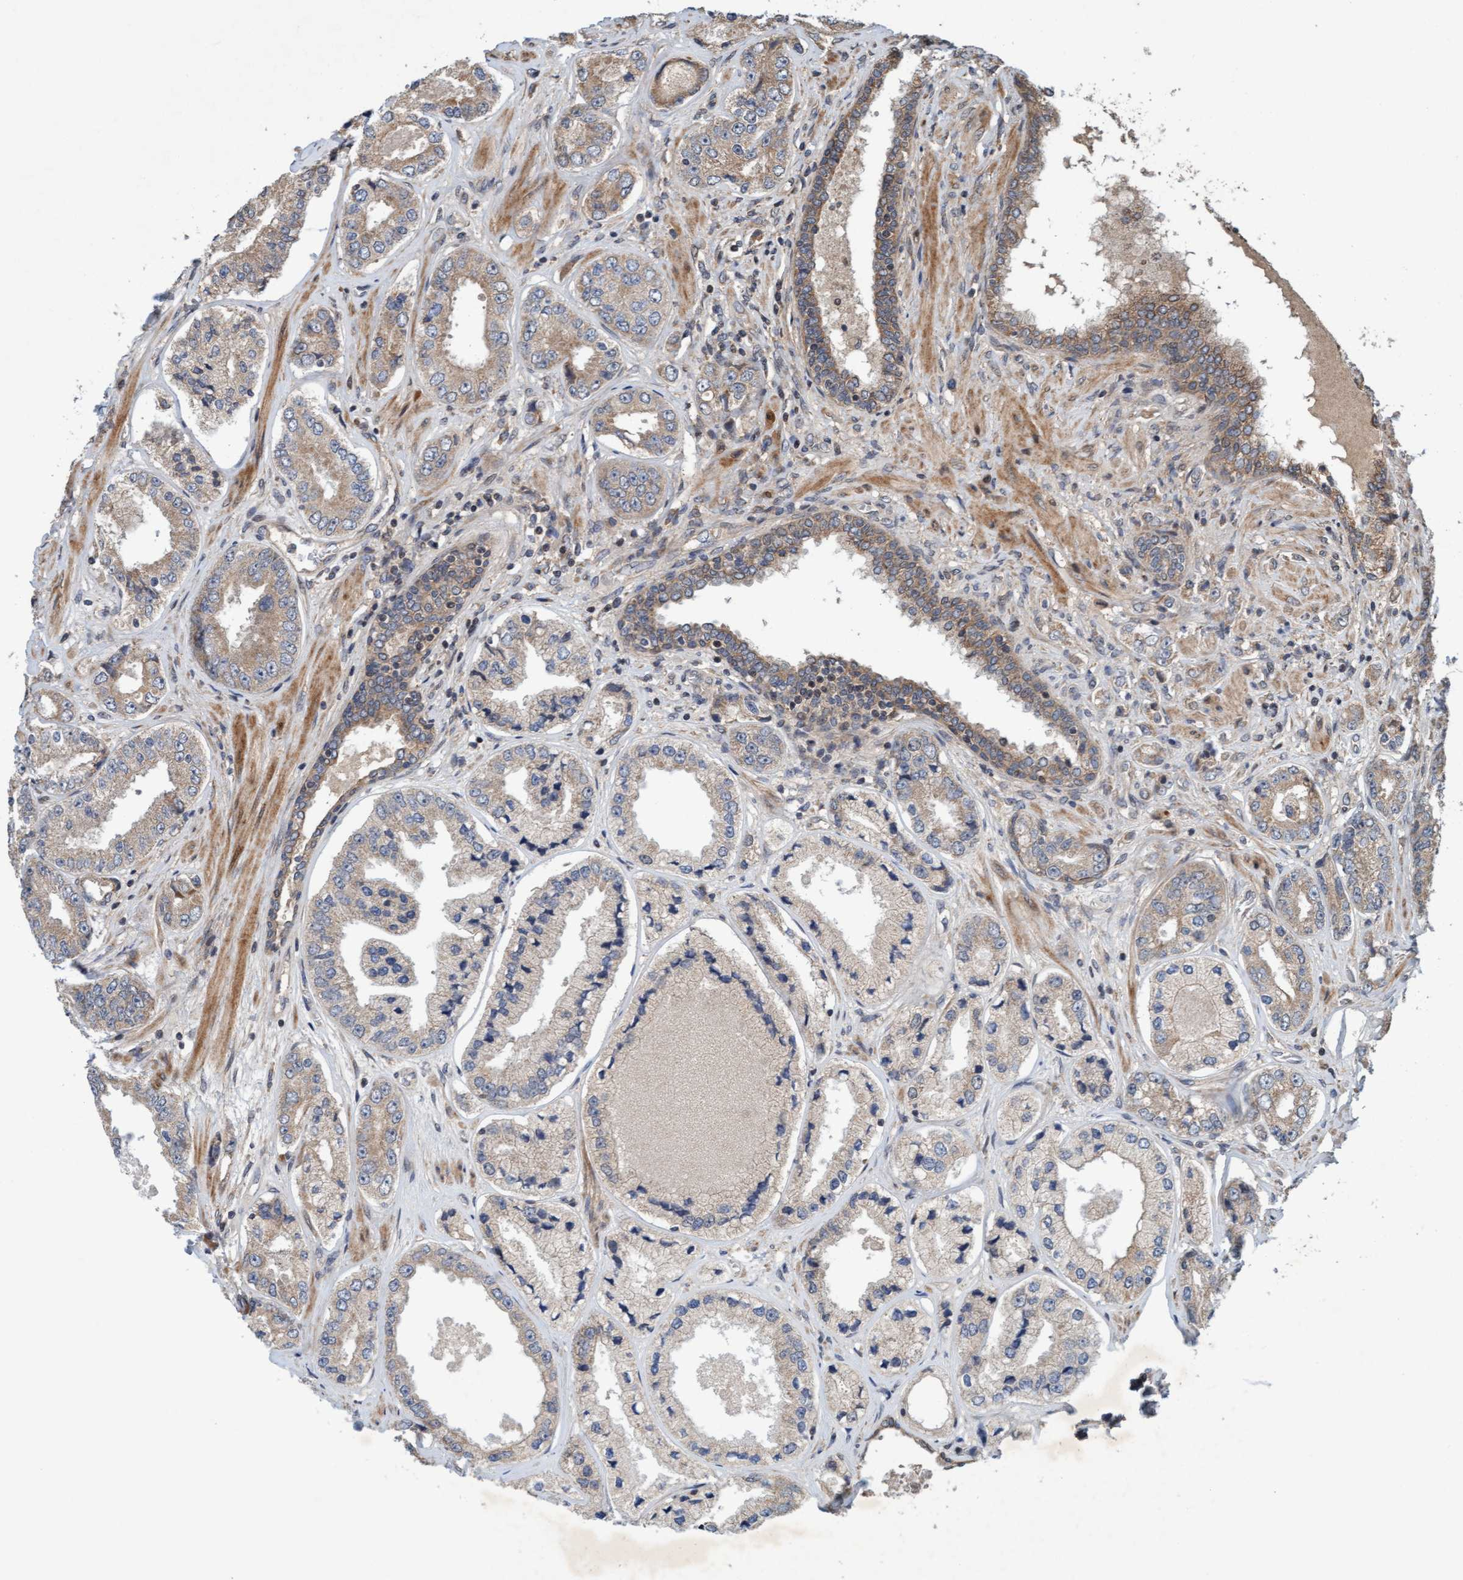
{"staining": {"intensity": "weak", "quantity": ">75%", "location": "cytoplasmic/membranous"}, "tissue": "prostate cancer", "cell_type": "Tumor cells", "image_type": "cancer", "snomed": [{"axis": "morphology", "description": "Adenocarcinoma, High grade"}, {"axis": "topography", "description": "Prostate"}], "caption": "The photomicrograph demonstrates staining of prostate cancer (adenocarcinoma (high-grade)), revealing weak cytoplasmic/membranous protein expression (brown color) within tumor cells.", "gene": "MLXIP", "patient": {"sex": "male", "age": 61}}